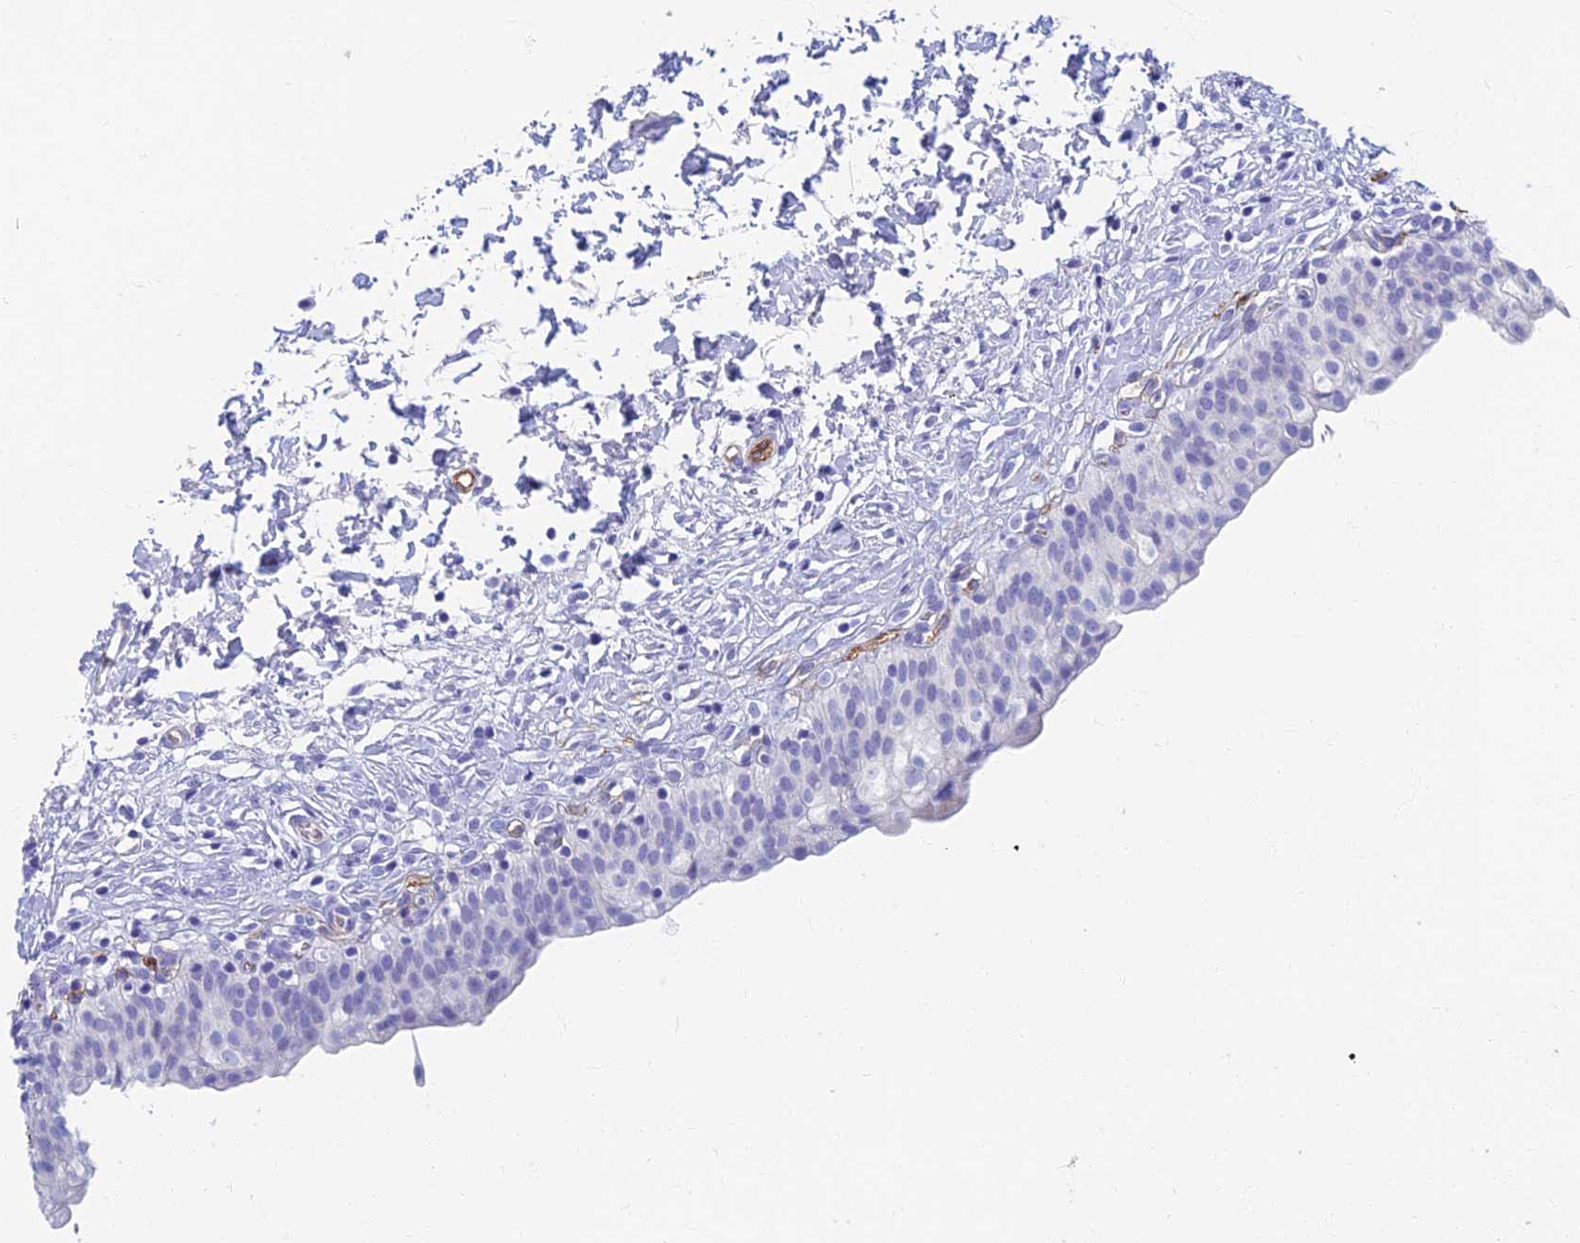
{"staining": {"intensity": "negative", "quantity": "none", "location": "none"}, "tissue": "urinary bladder", "cell_type": "Urothelial cells", "image_type": "normal", "snomed": [{"axis": "morphology", "description": "Normal tissue, NOS"}, {"axis": "topography", "description": "Urinary bladder"}], "caption": "This is a image of immunohistochemistry staining of normal urinary bladder, which shows no positivity in urothelial cells. The staining was performed using DAB (3,3'-diaminobenzidine) to visualize the protein expression in brown, while the nuclei were stained in blue with hematoxylin (Magnification: 20x).", "gene": "ETFRF1", "patient": {"sex": "male", "age": 55}}